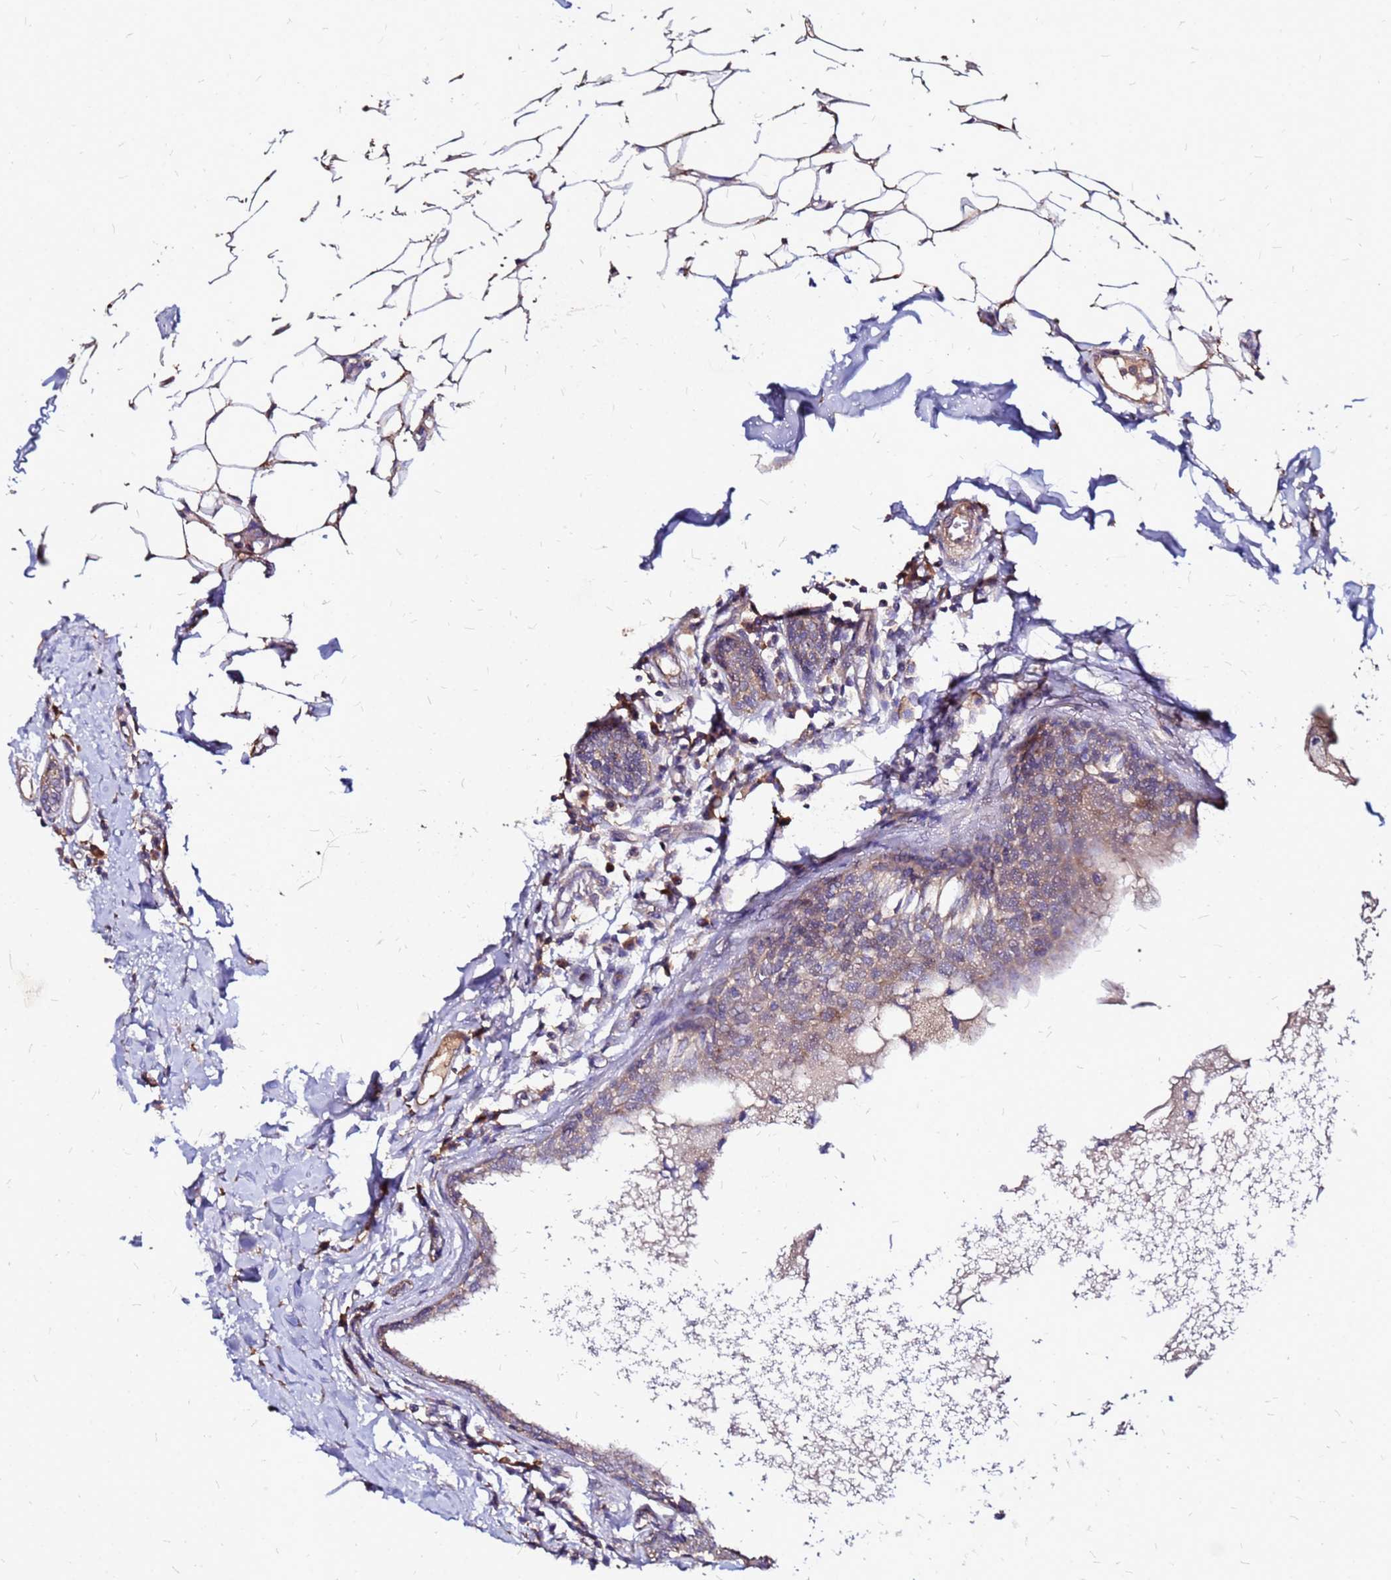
{"staining": {"intensity": "moderate", "quantity": ">75%", "location": "cytoplasmic/membranous"}, "tissue": "breast cancer", "cell_type": "Tumor cells", "image_type": "cancer", "snomed": [{"axis": "morphology", "description": "Duct carcinoma"}, {"axis": "topography", "description": "Breast"}], "caption": "This is an image of immunohistochemistry (IHC) staining of breast cancer, which shows moderate expression in the cytoplasmic/membranous of tumor cells.", "gene": "ARHGEF5", "patient": {"sex": "female", "age": 40}}